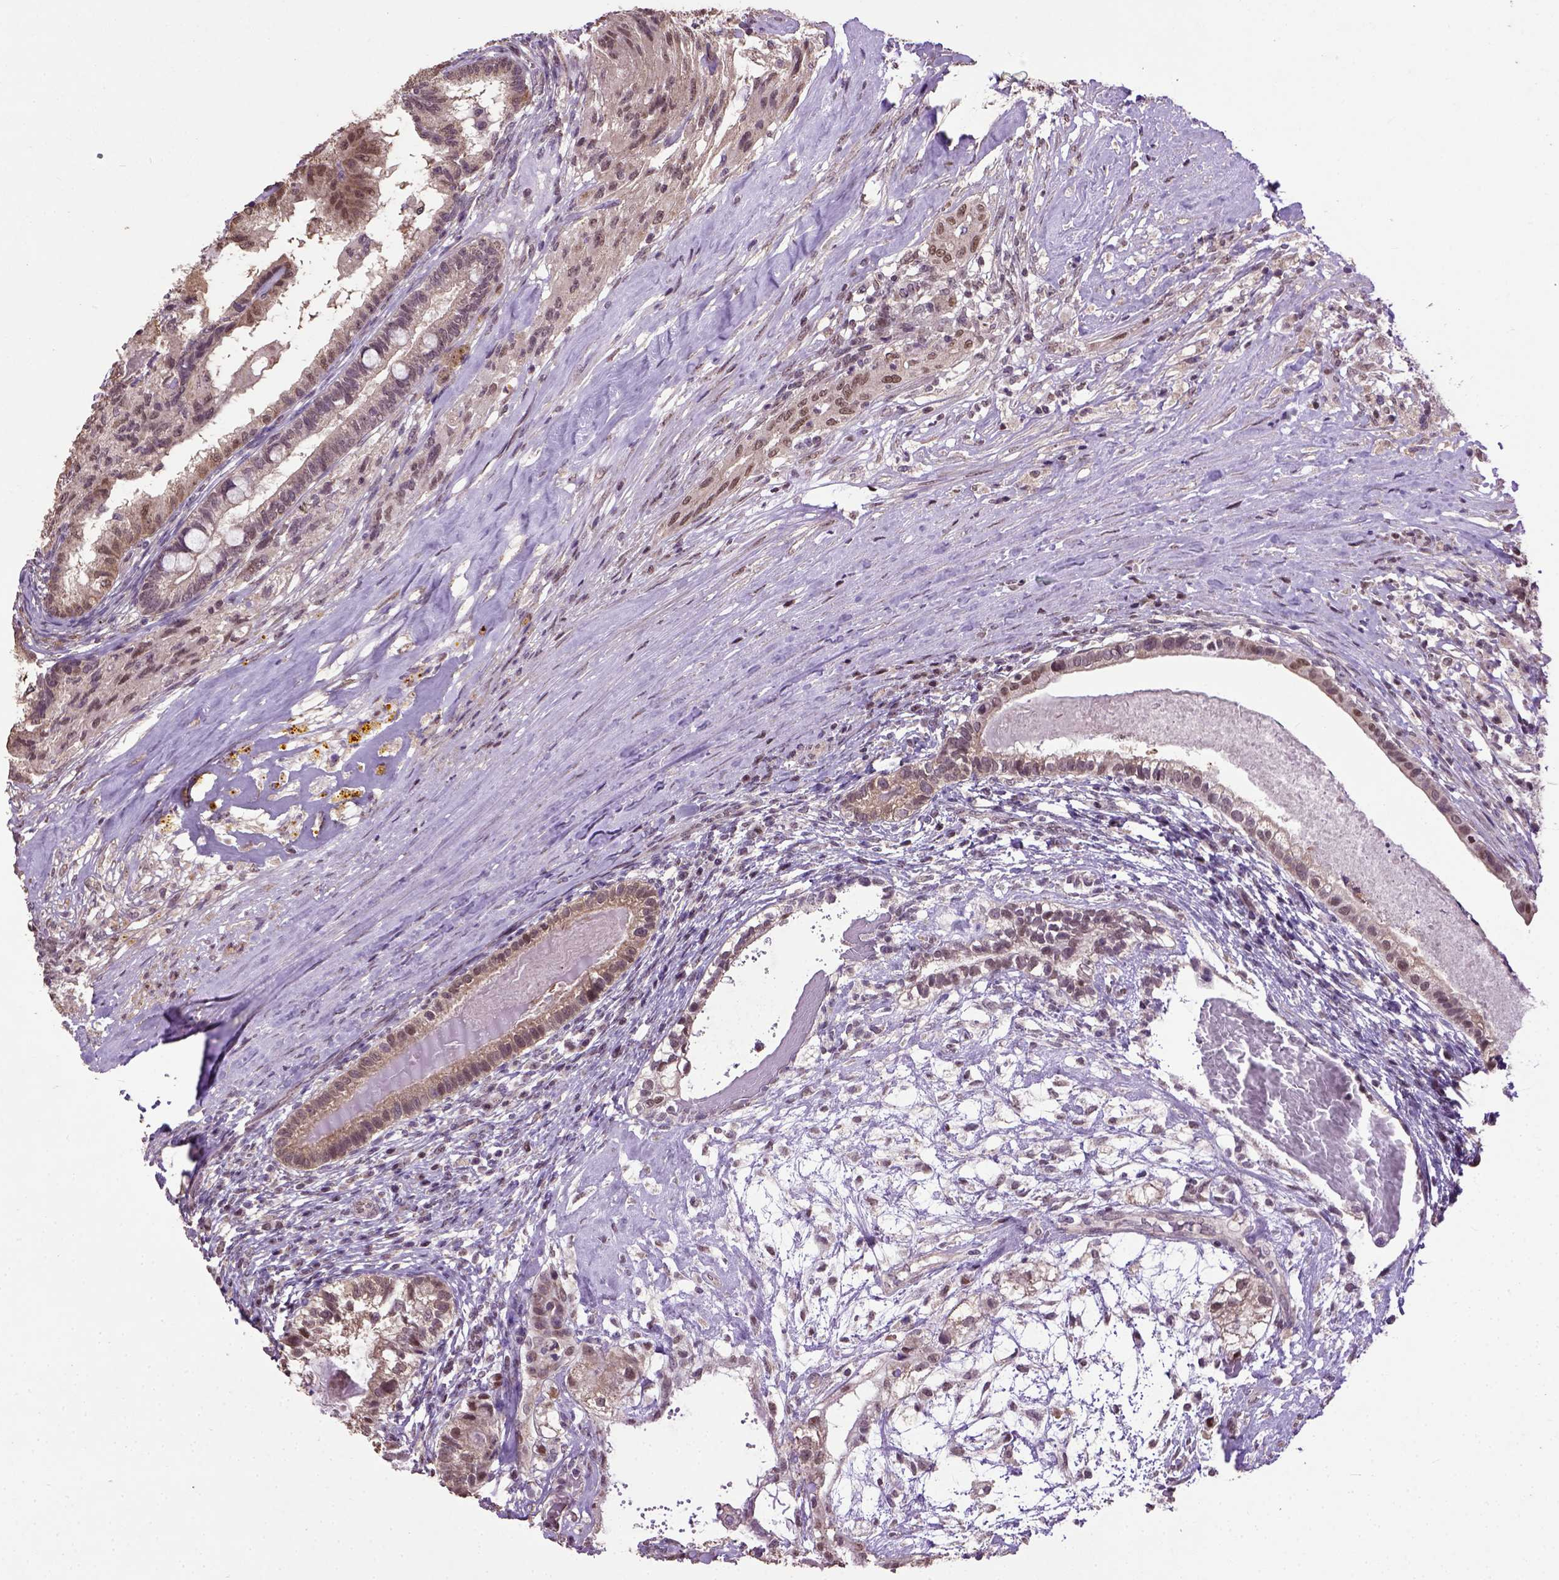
{"staining": {"intensity": "moderate", "quantity": "25%-75%", "location": "cytoplasmic/membranous,nuclear"}, "tissue": "testis cancer", "cell_type": "Tumor cells", "image_type": "cancer", "snomed": [{"axis": "morphology", "description": "Seminoma, NOS"}, {"axis": "morphology", "description": "Carcinoma, Embryonal, NOS"}, {"axis": "topography", "description": "Testis"}], "caption": "Brown immunohistochemical staining in human testis embryonal carcinoma reveals moderate cytoplasmic/membranous and nuclear expression in approximately 25%-75% of tumor cells.", "gene": "UBA3", "patient": {"sex": "male", "age": 41}}